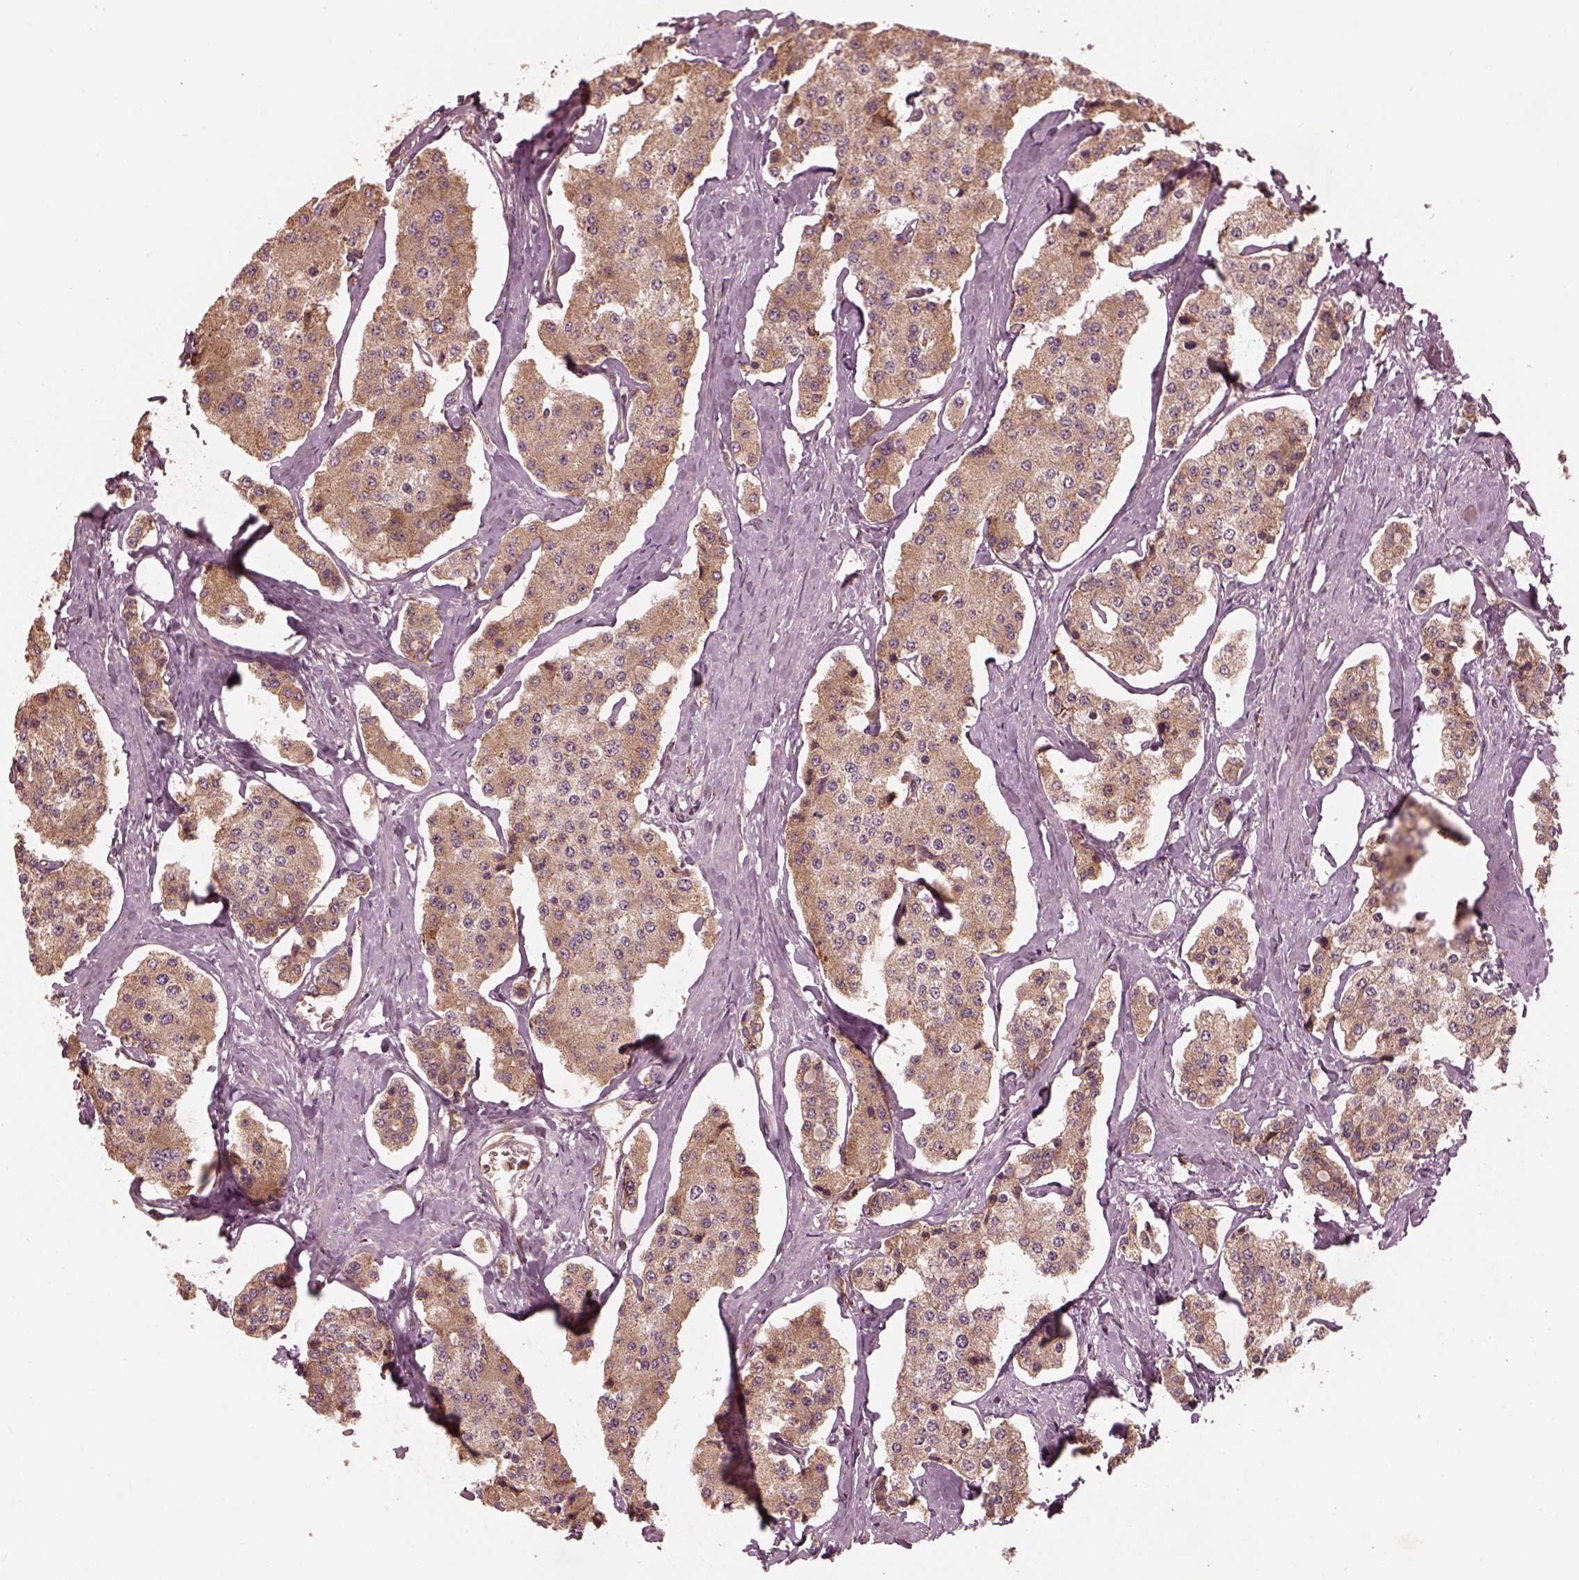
{"staining": {"intensity": "weak", "quantity": ">75%", "location": "cytoplasmic/membranous"}, "tissue": "carcinoid", "cell_type": "Tumor cells", "image_type": "cancer", "snomed": [{"axis": "morphology", "description": "Carcinoid, malignant, NOS"}, {"axis": "topography", "description": "Small intestine"}], "caption": "Immunohistochemical staining of carcinoid (malignant) displays low levels of weak cytoplasmic/membranous protein staining in about >75% of tumor cells. (DAB (3,3'-diaminobenzidine) IHC with brightfield microscopy, high magnification).", "gene": "PIK3R2", "patient": {"sex": "female", "age": 65}}